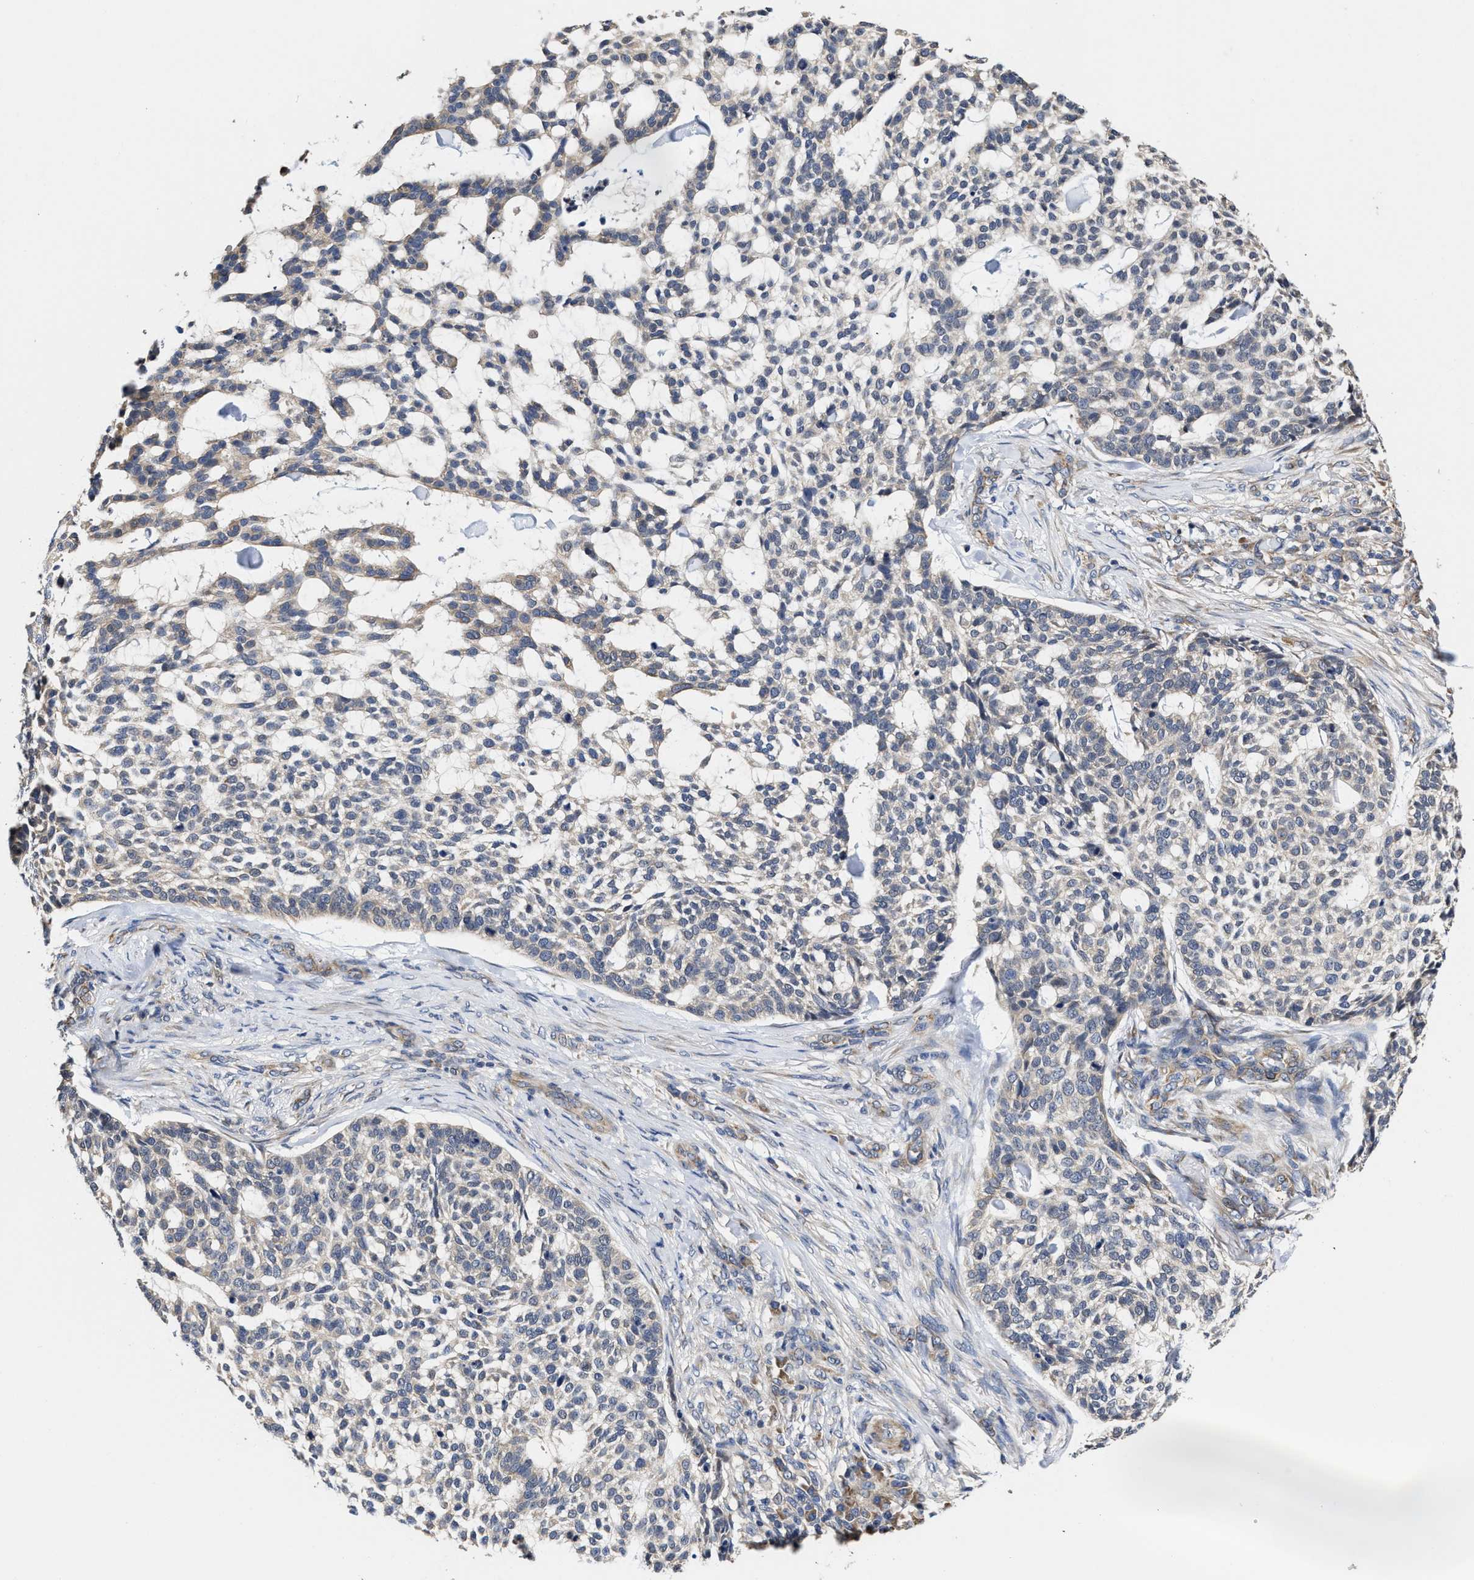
{"staining": {"intensity": "weak", "quantity": "<25%", "location": "cytoplasmic/membranous"}, "tissue": "skin cancer", "cell_type": "Tumor cells", "image_type": "cancer", "snomed": [{"axis": "morphology", "description": "Basal cell carcinoma"}, {"axis": "topography", "description": "Skin"}], "caption": "Immunohistochemistry (IHC) of skin cancer demonstrates no positivity in tumor cells.", "gene": "TRAF6", "patient": {"sex": "female", "age": 64}}